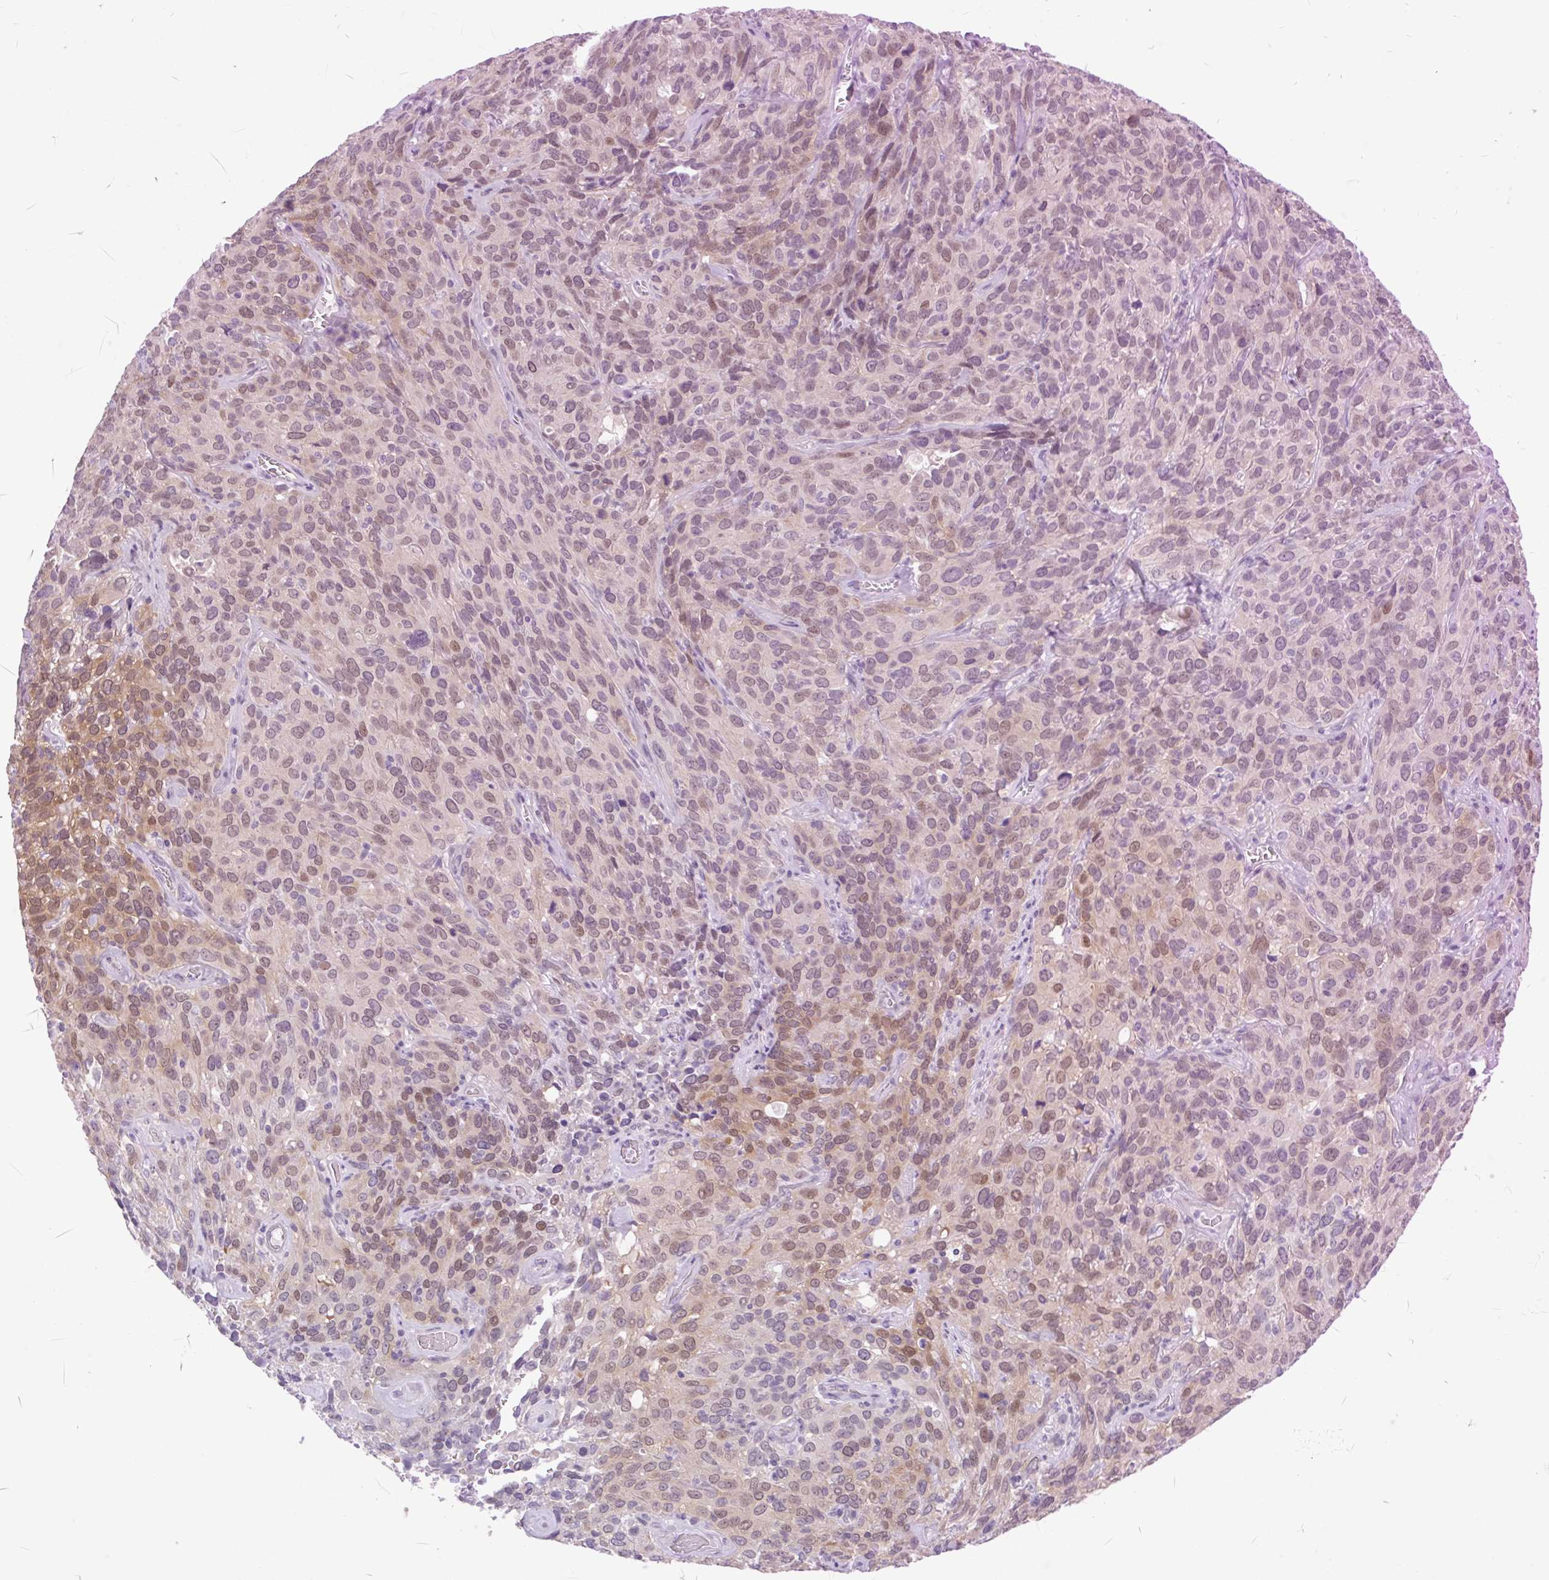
{"staining": {"intensity": "moderate", "quantity": "25%-75%", "location": "nuclear"}, "tissue": "cervical cancer", "cell_type": "Tumor cells", "image_type": "cancer", "snomed": [{"axis": "morphology", "description": "Squamous cell carcinoma, NOS"}, {"axis": "topography", "description": "Cervix"}], "caption": "Protein expression analysis of human cervical cancer (squamous cell carcinoma) reveals moderate nuclear positivity in approximately 25%-75% of tumor cells.", "gene": "FAM153A", "patient": {"sex": "female", "age": 51}}